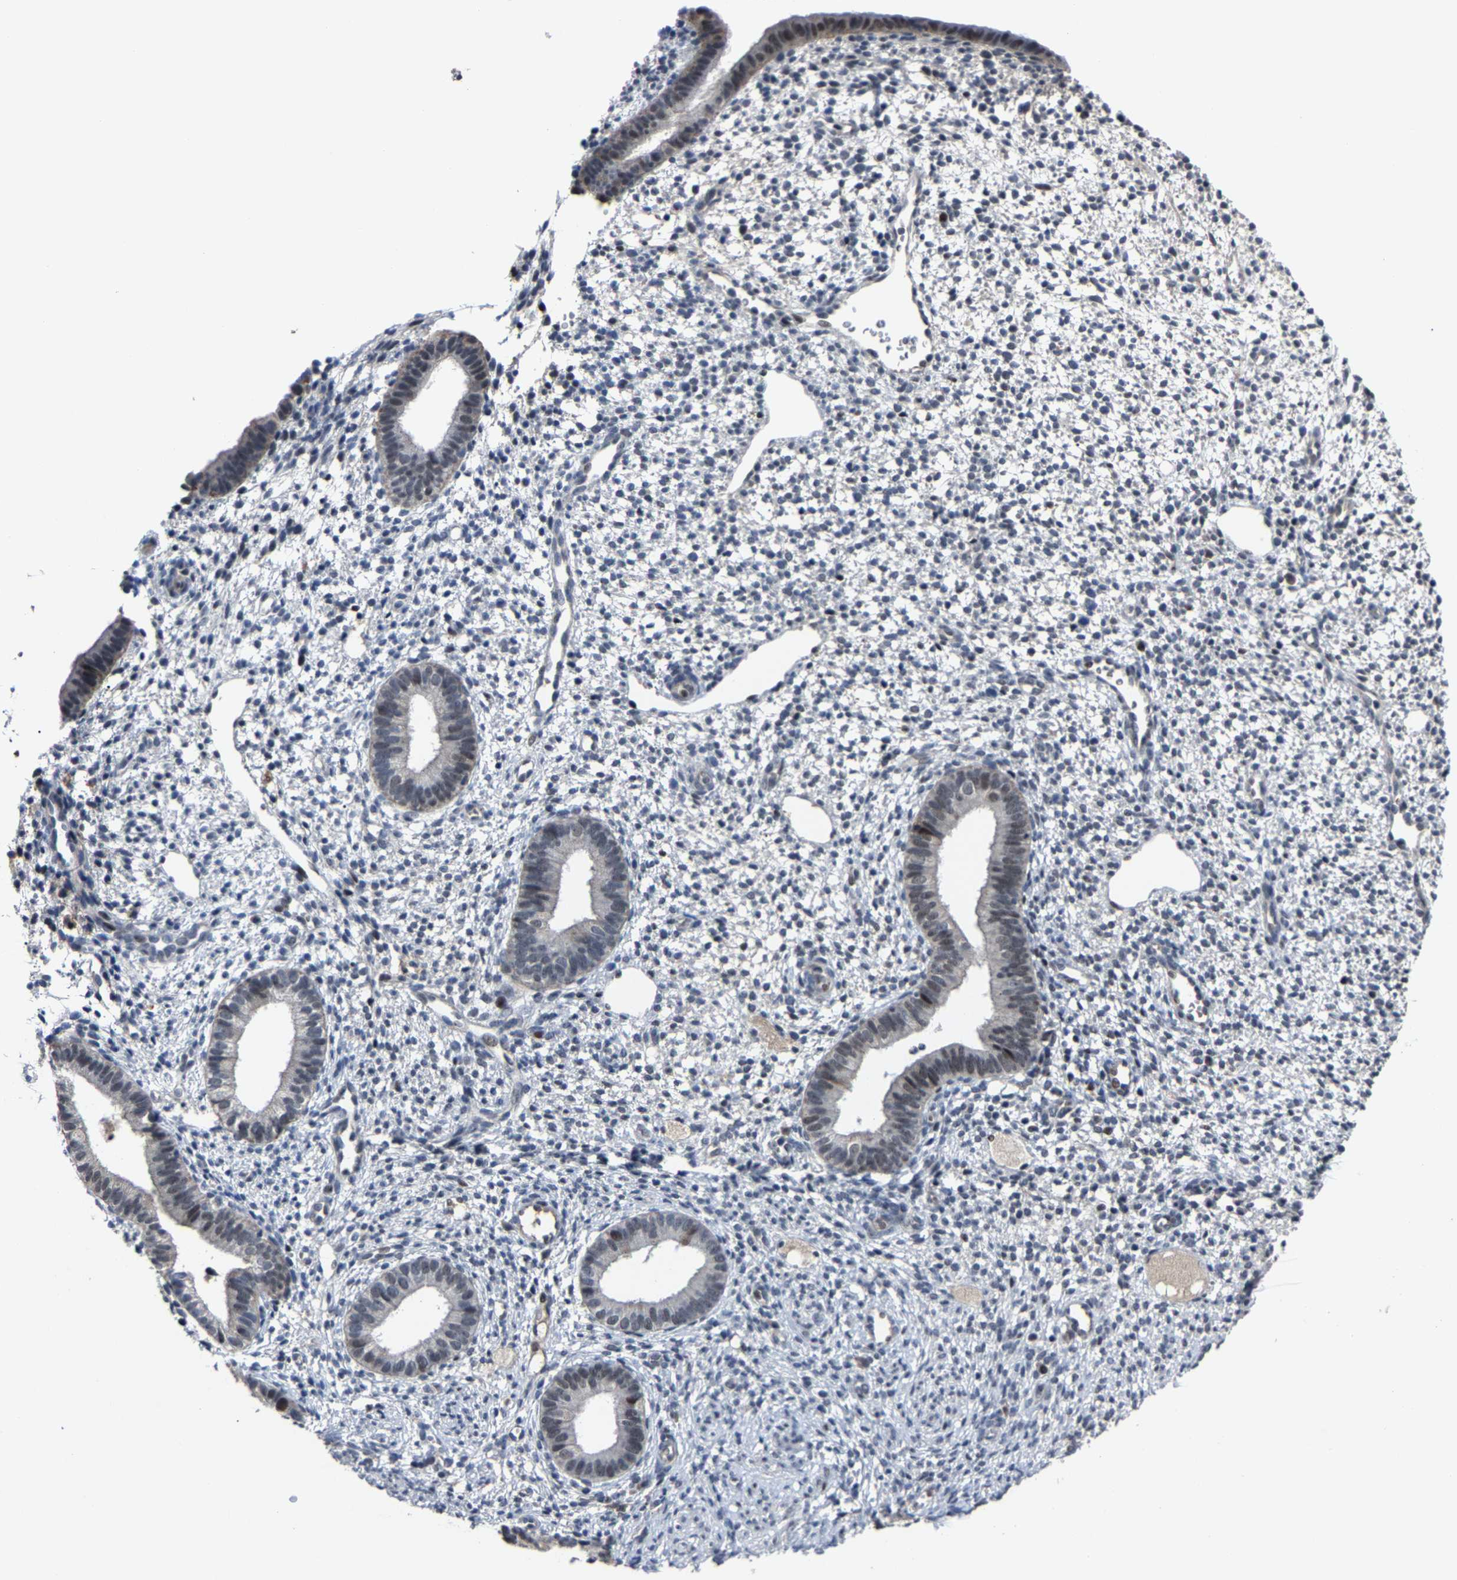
{"staining": {"intensity": "negative", "quantity": "none", "location": "none"}, "tissue": "endometrium", "cell_type": "Cells in endometrial stroma", "image_type": "normal", "snomed": [{"axis": "morphology", "description": "Normal tissue, NOS"}, {"axis": "topography", "description": "Endometrium"}], "caption": "Human endometrium stained for a protein using immunohistochemistry shows no expression in cells in endometrial stroma.", "gene": "LSM8", "patient": {"sex": "female", "age": 46}}